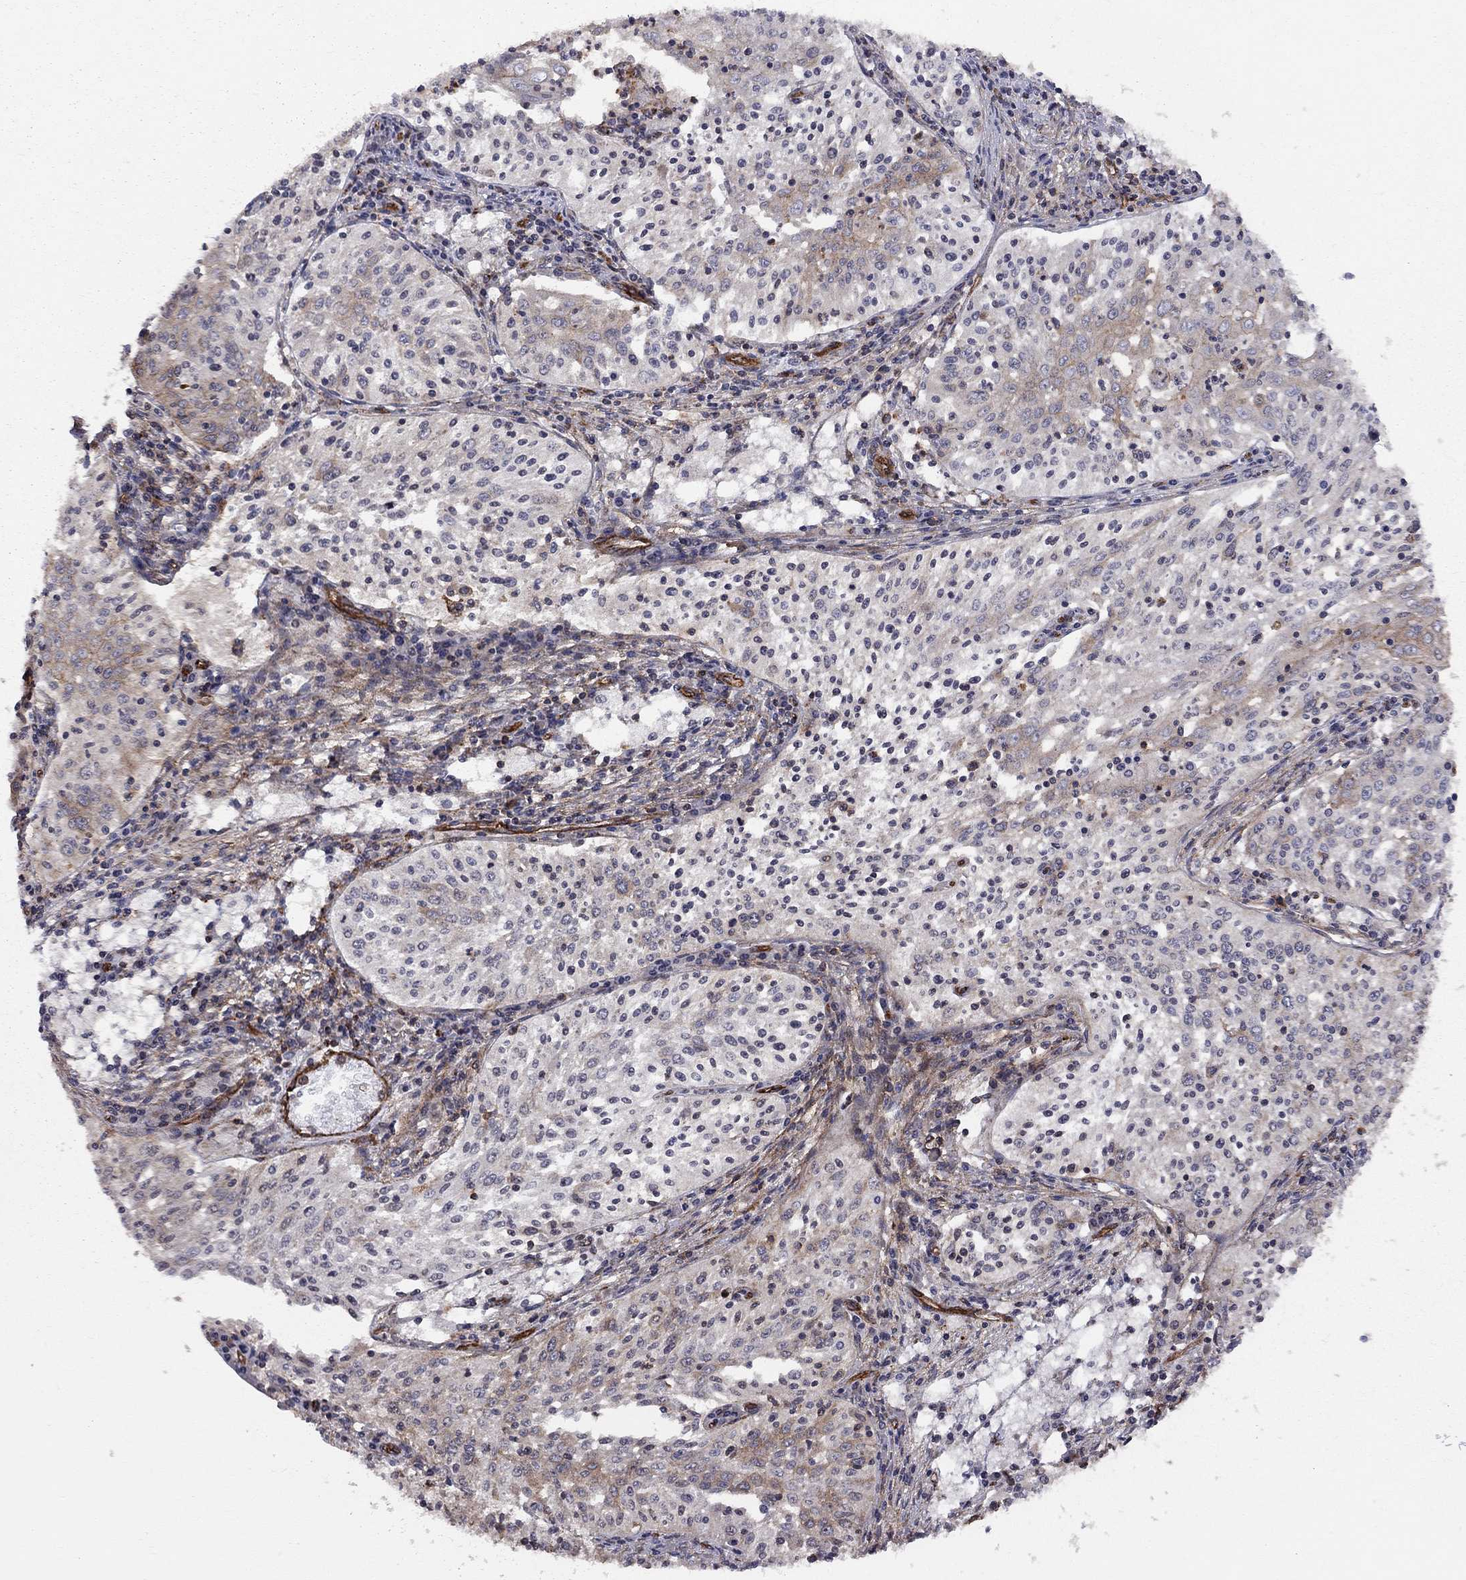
{"staining": {"intensity": "moderate", "quantity": "25%-75%", "location": "cytoplasmic/membranous"}, "tissue": "cervical cancer", "cell_type": "Tumor cells", "image_type": "cancer", "snomed": [{"axis": "morphology", "description": "Squamous cell carcinoma, NOS"}, {"axis": "topography", "description": "Cervix"}], "caption": "Cervical cancer was stained to show a protein in brown. There is medium levels of moderate cytoplasmic/membranous staining in approximately 25%-75% of tumor cells.", "gene": "RASEF", "patient": {"sex": "female", "age": 41}}